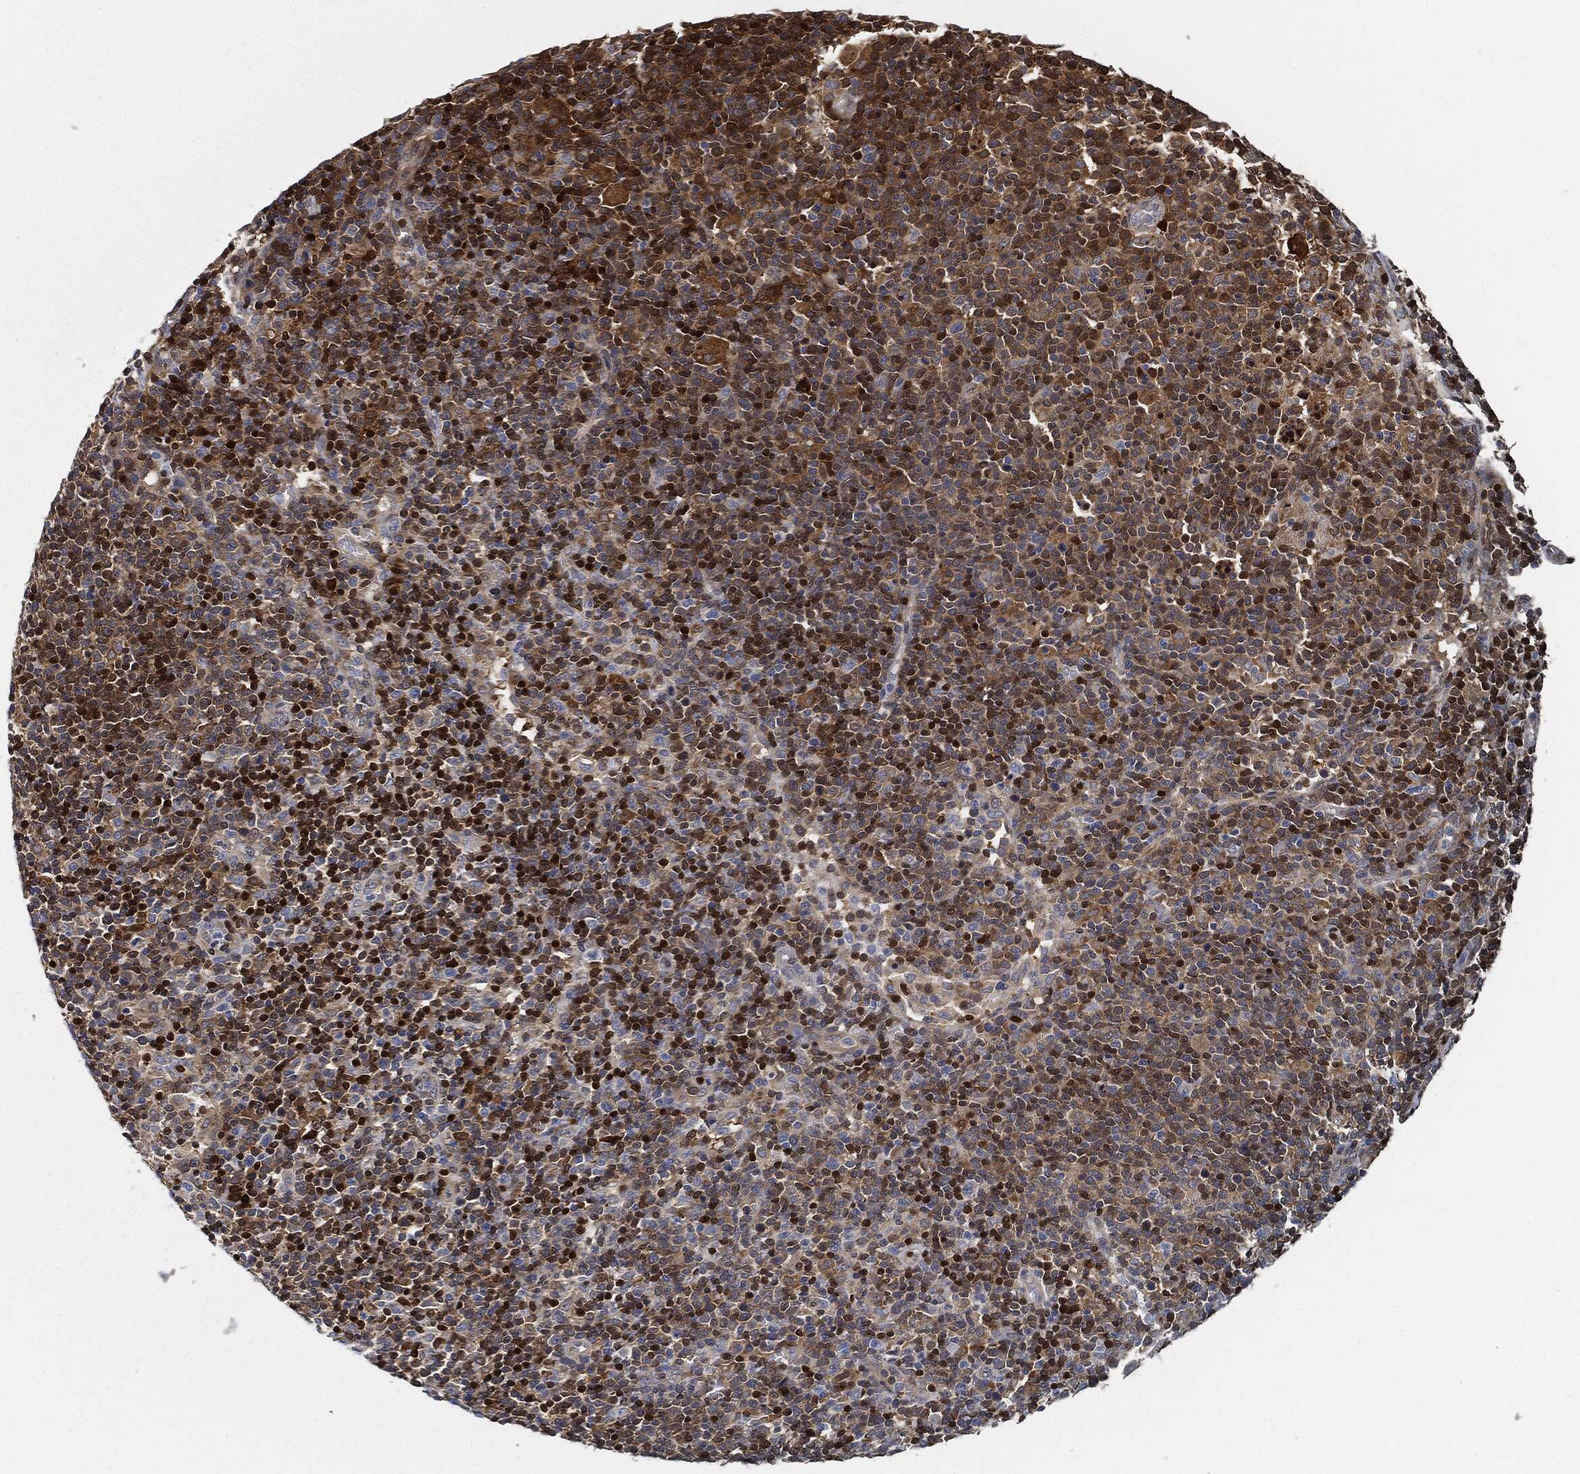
{"staining": {"intensity": "strong", "quantity": "25%-75%", "location": "cytoplasmic/membranous"}, "tissue": "lymphoma", "cell_type": "Tumor cells", "image_type": "cancer", "snomed": [{"axis": "morphology", "description": "Malignant lymphoma, non-Hodgkin's type, High grade"}, {"axis": "topography", "description": "Lymph node"}], "caption": "Tumor cells demonstrate high levels of strong cytoplasmic/membranous staining in approximately 25%-75% of cells in human lymphoma. The staining was performed using DAB (3,3'-diaminobenzidine) to visualize the protein expression in brown, while the nuclei were stained in blue with hematoxylin (Magnification: 20x).", "gene": "PRDX2", "patient": {"sex": "male", "age": 61}}